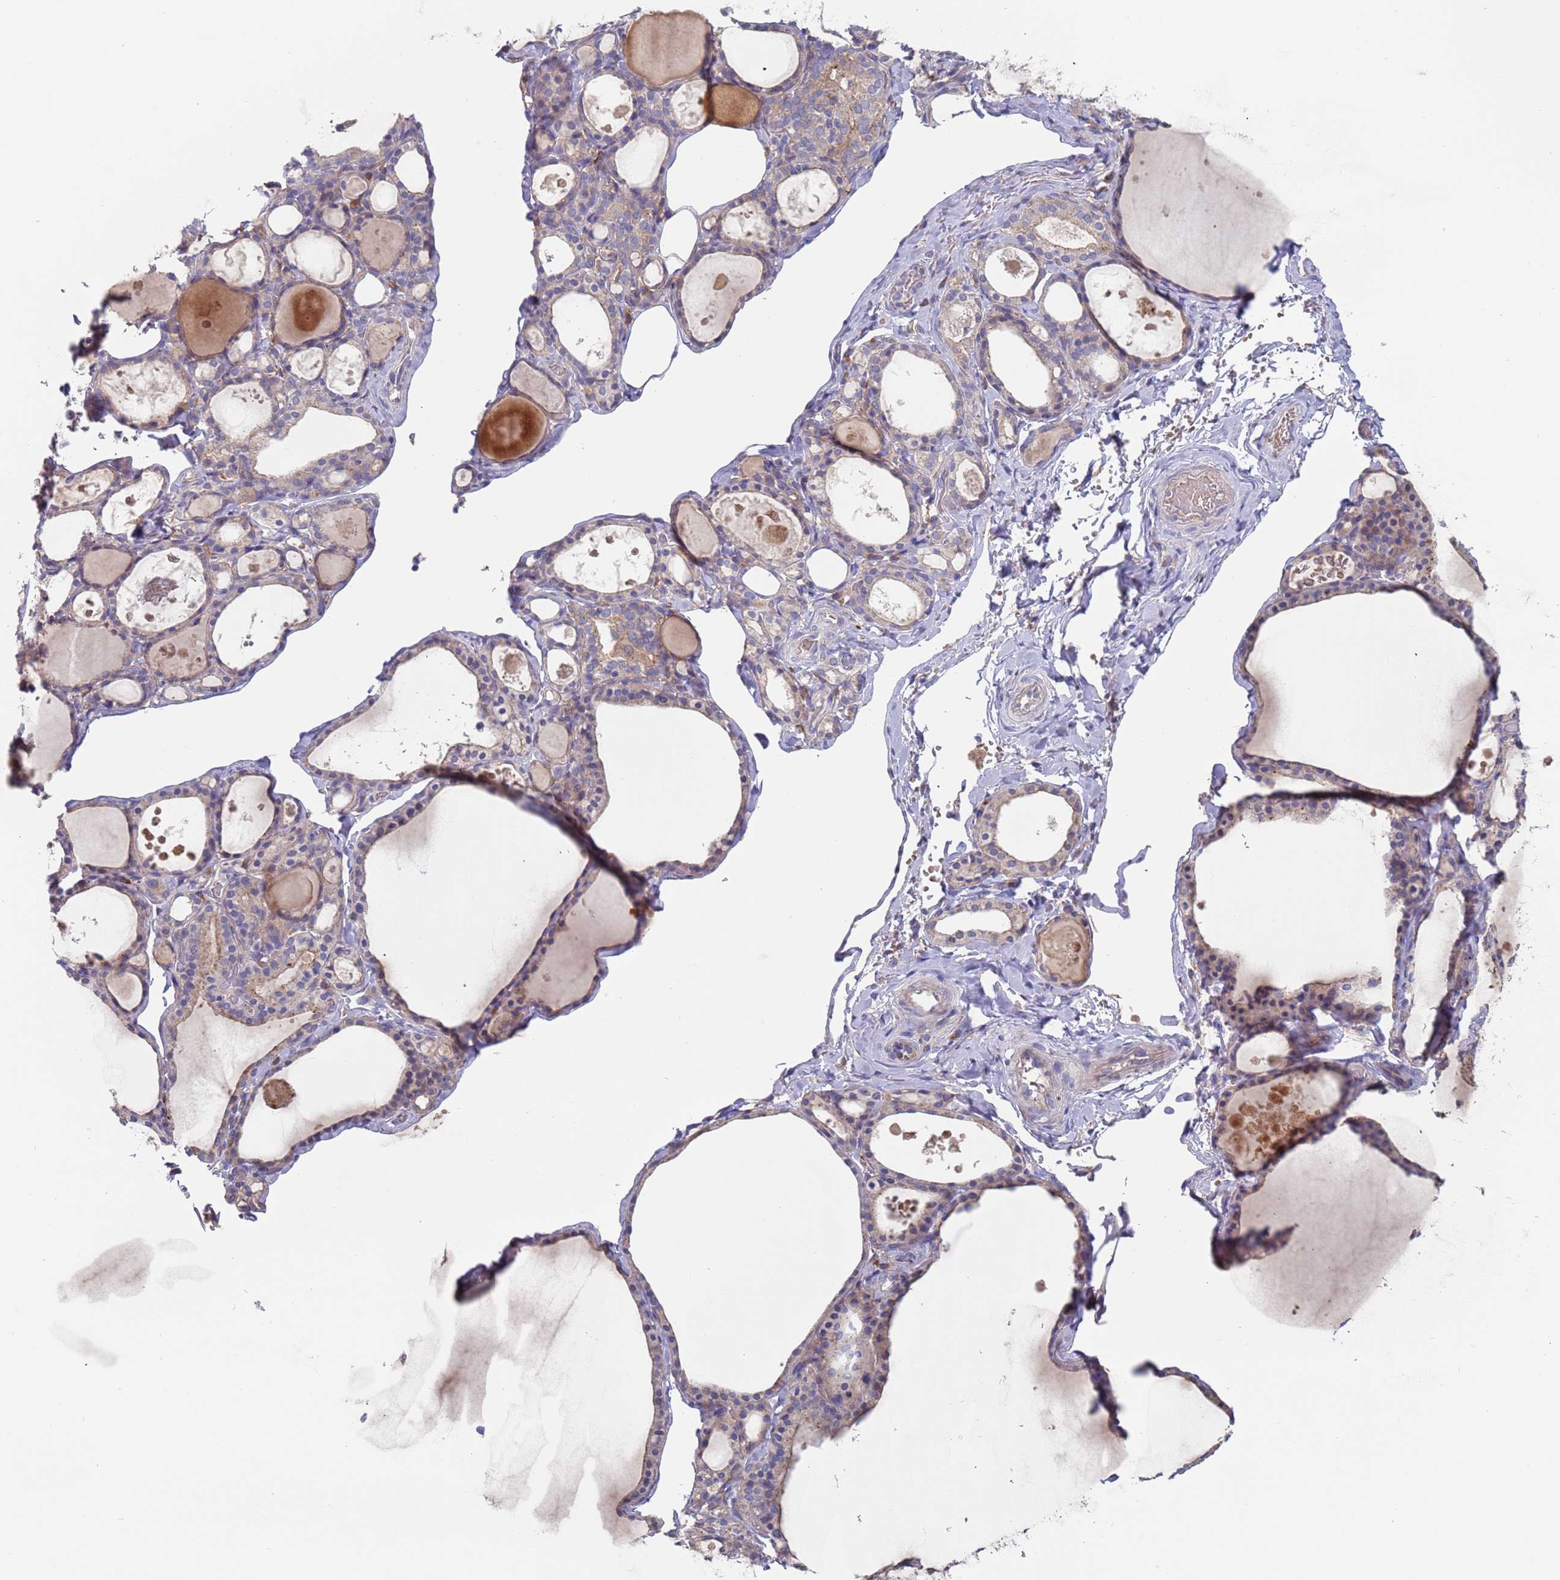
{"staining": {"intensity": "weak", "quantity": "25%-75%", "location": "cytoplasmic/membranous"}, "tissue": "thyroid gland", "cell_type": "Glandular cells", "image_type": "normal", "snomed": [{"axis": "morphology", "description": "Normal tissue, NOS"}, {"axis": "topography", "description": "Thyroid gland"}], "caption": "IHC image of normal thyroid gland: thyroid gland stained using IHC displays low levels of weak protein expression localized specifically in the cytoplasmic/membranous of glandular cells, appearing as a cytoplasmic/membranous brown color.", "gene": "MALRD1", "patient": {"sex": "male", "age": 56}}